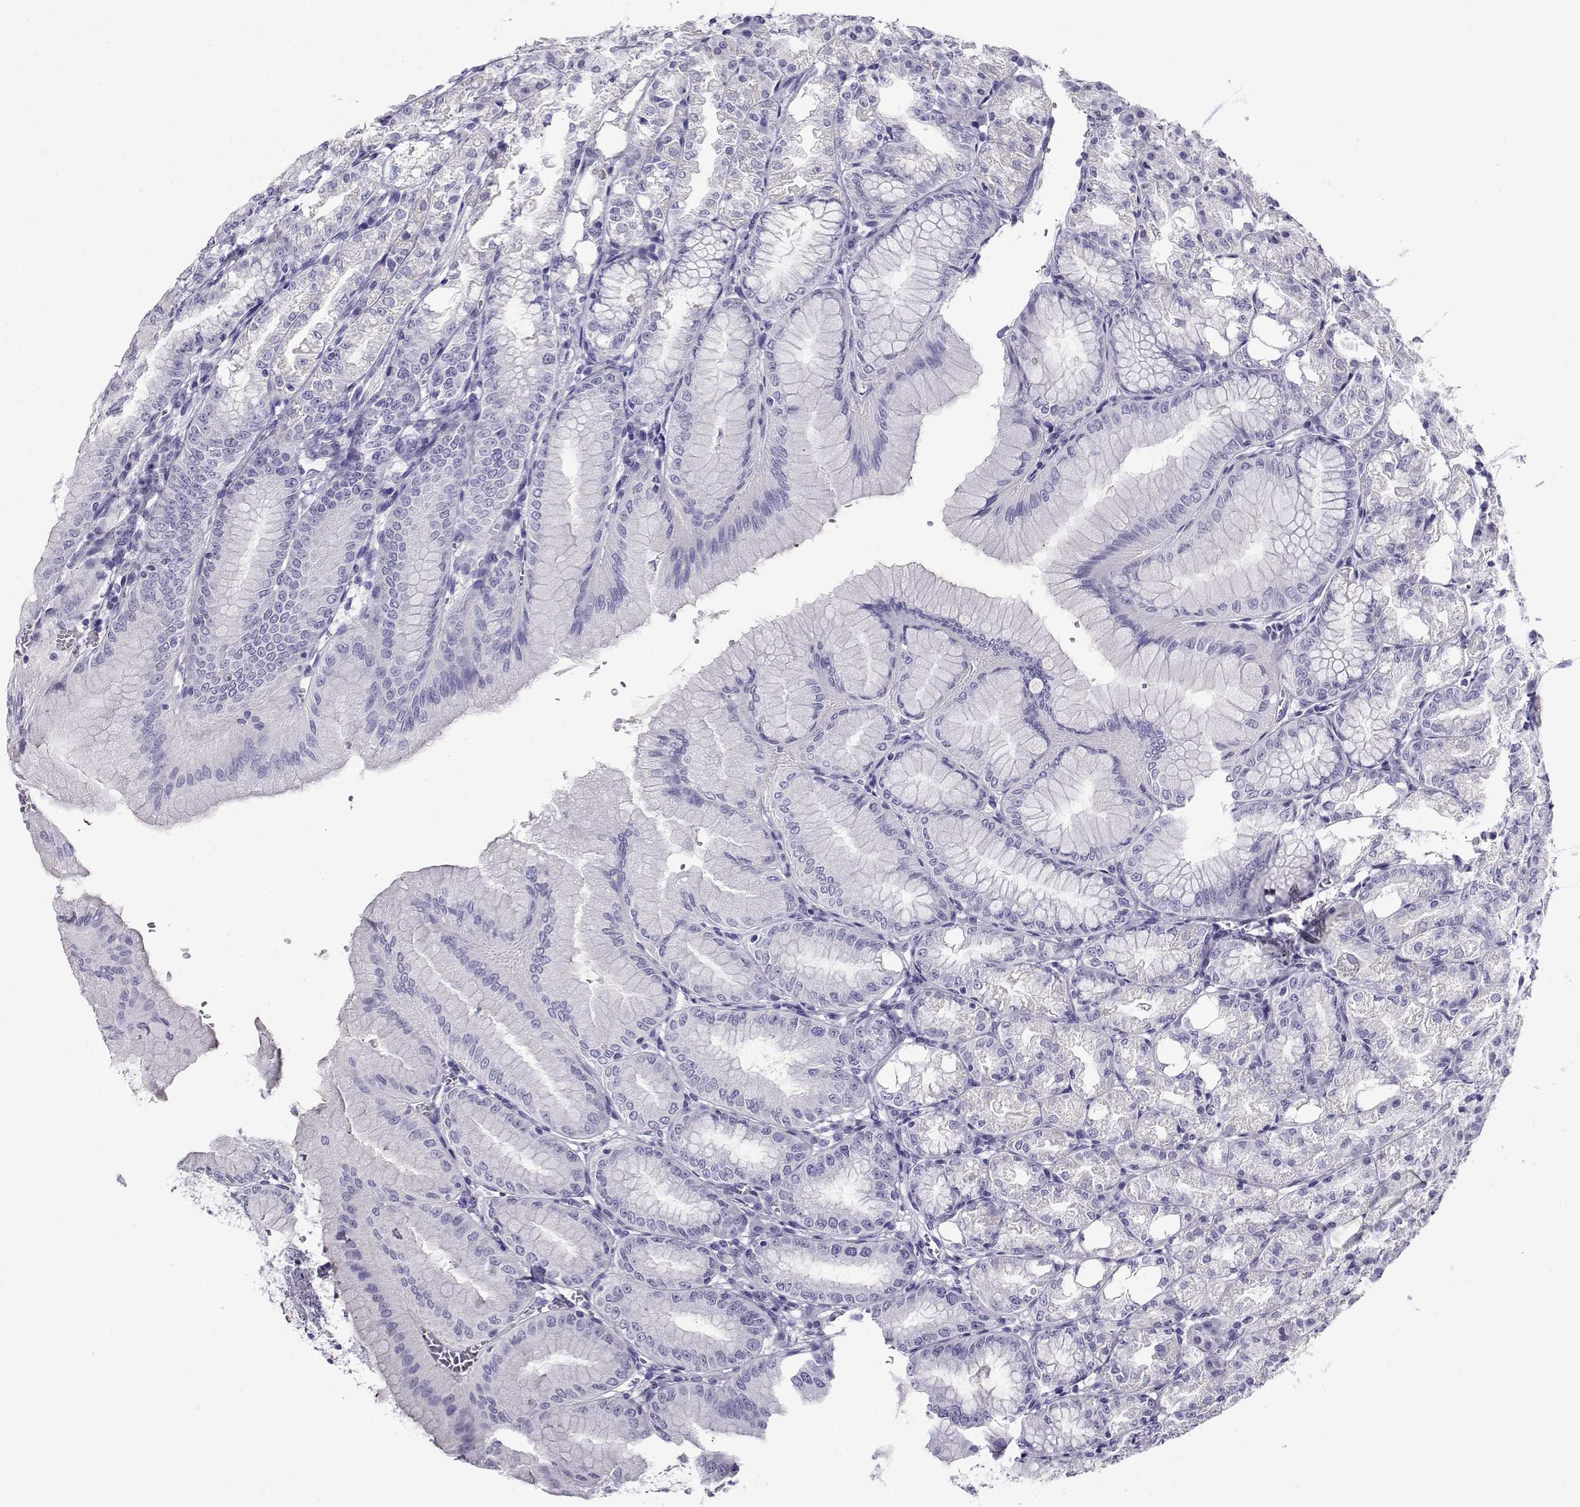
{"staining": {"intensity": "negative", "quantity": "none", "location": "none"}, "tissue": "stomach", "cell_type": "Glandular cells", "image_type": "normal", "snomed": [{"axis": "morphology", "description": "Normal tissue, NOS"}, {"axis": "topography", "description": "Stomach, lower"}], "caption": "Glandular cells show no significant protein positivity in benign stomach. (Stains: DAB (3,3'-diaminobenzidine) immunohistochemistry with hematoxylin counter stain, Microscopy: brightfield microscopy at high magnification).", "gene": "CABS1", "patient": {"sex": "male", "age": 71}}